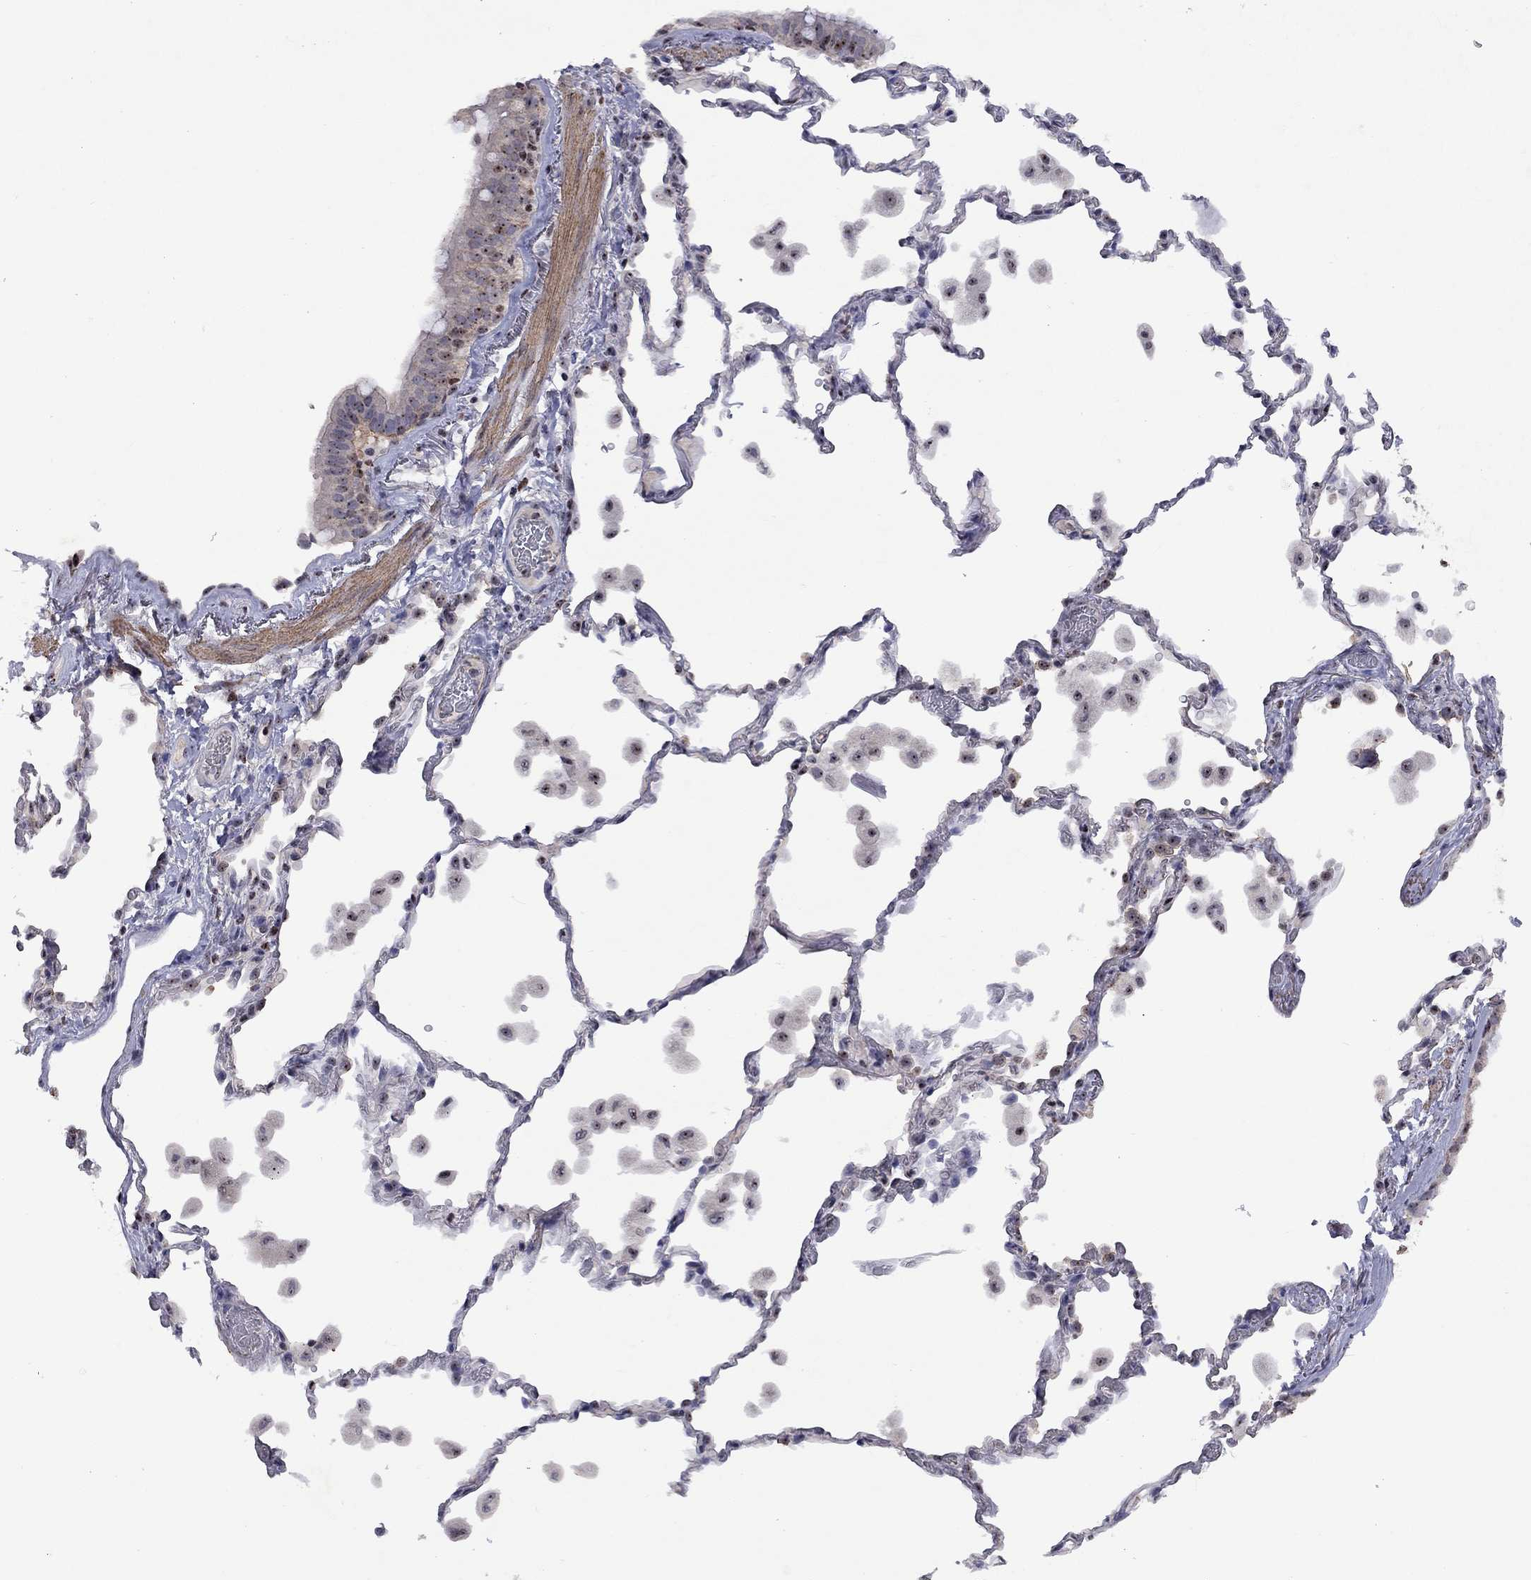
{"staining": {"intensity": "moderate", "quantity": "<25%", "location": "nuclear"}, "tissue": "bronchus", "cell_type": "Respiratory epithelial cells", "image_type": "normal", "snomed": [{"axis": "morphology", "description": "Normal tissue, NOS"}, {"axis": "topography", "description": "Bronchus"}, {"axis": "topography", "description": "Lung"}], "caption": "This micrograph shows IHC staining of unremarkable human bronchus, with low moderate nuclear staining in about <25% of respiratory epithelial cells.", "gene": "SPOUT1", "patient": {"sex": "male", "age": 54}}